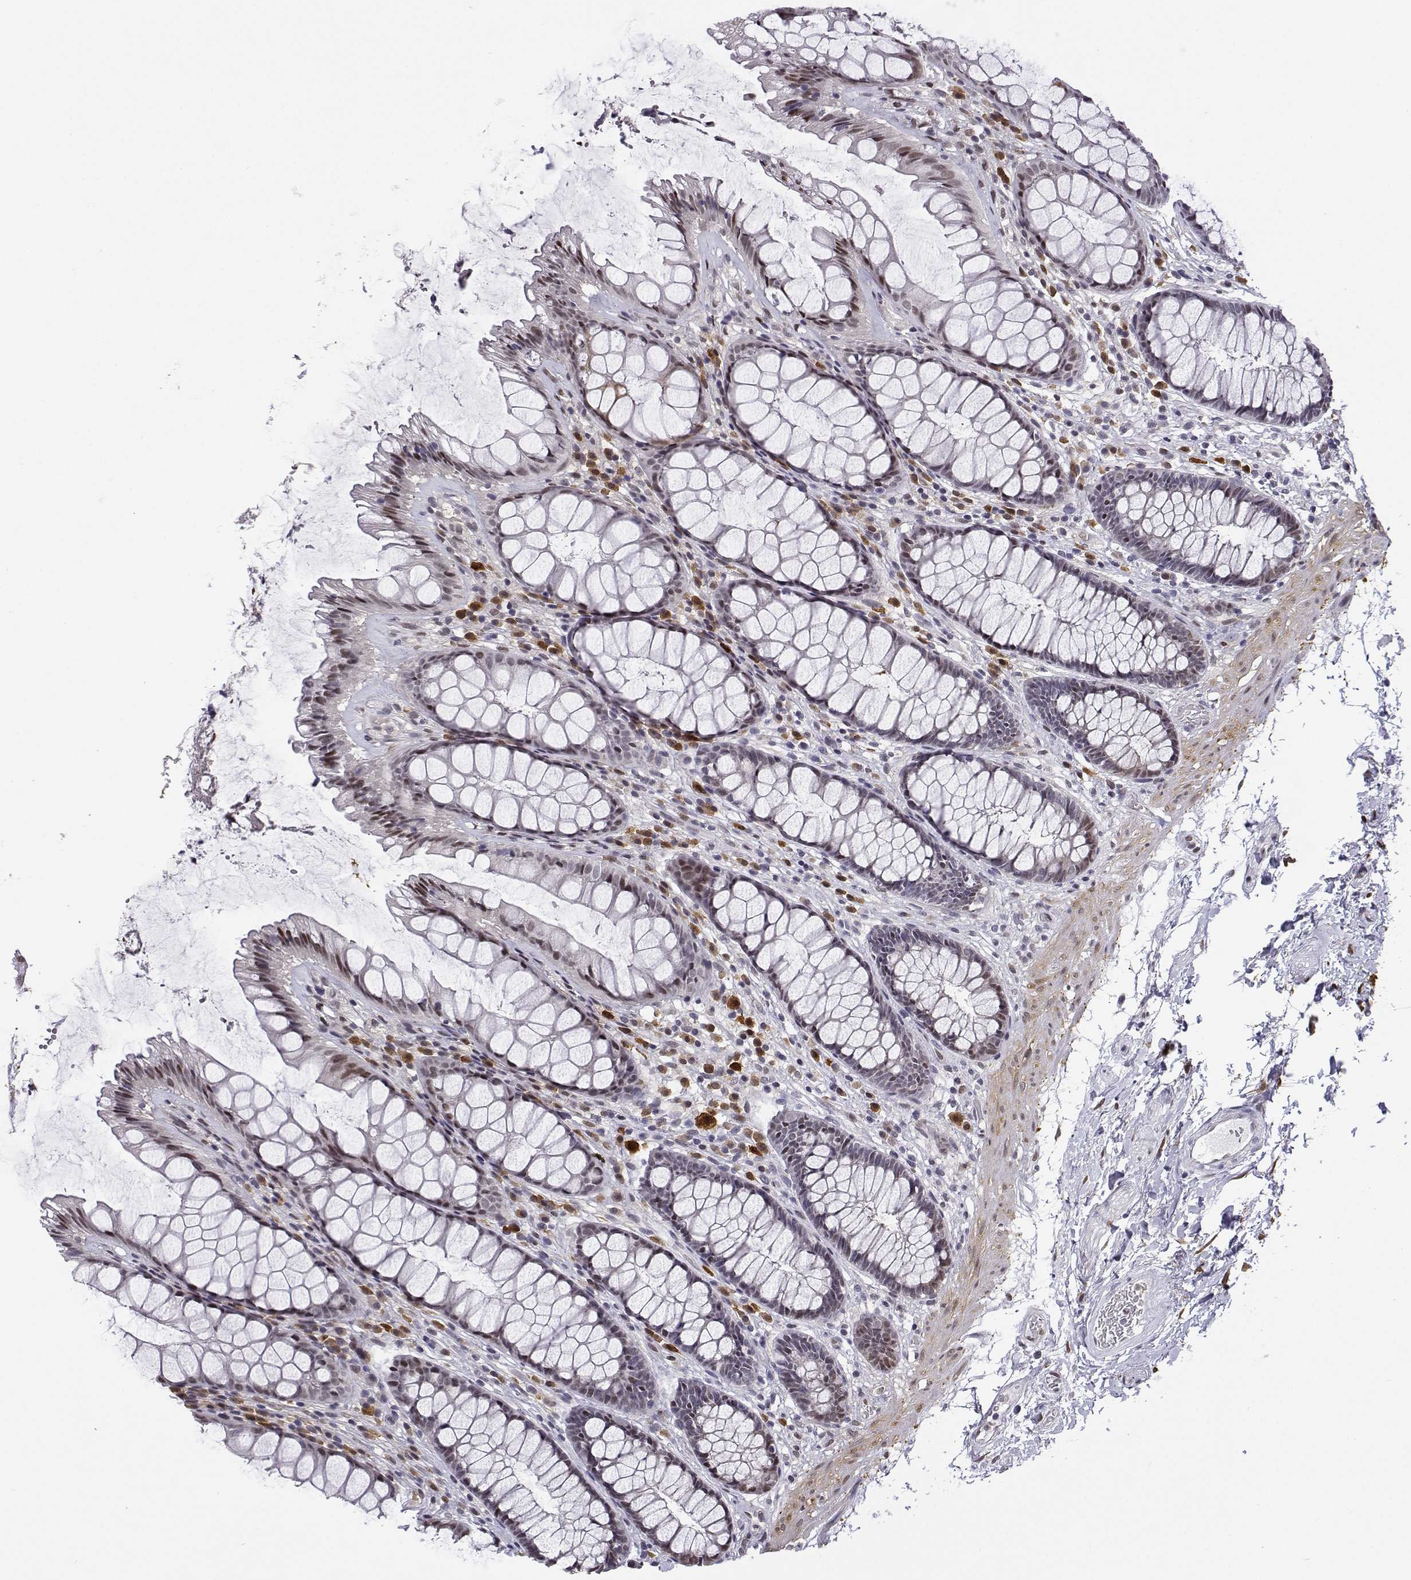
{"staining": {"intensity": "moderate", "quantity": "25%-75%", "location": "nuclear"}, "tissue": "rectum", "cell_type": "Glandular cells", "image_type": "normal", "snomed": [{"axis": "morphology", "description": "Normal tissue, NOS"}, {"axis": "topography", "description": "Rectum"}], "caption": "Approximately 25%-75% of glandular cells in unremarkable rectum show moderate nuclear protein staining as visualized by brown immunohistochemical staining.", "gene": "PHGDH", "patient": {"sex": "male", "age": 72}}